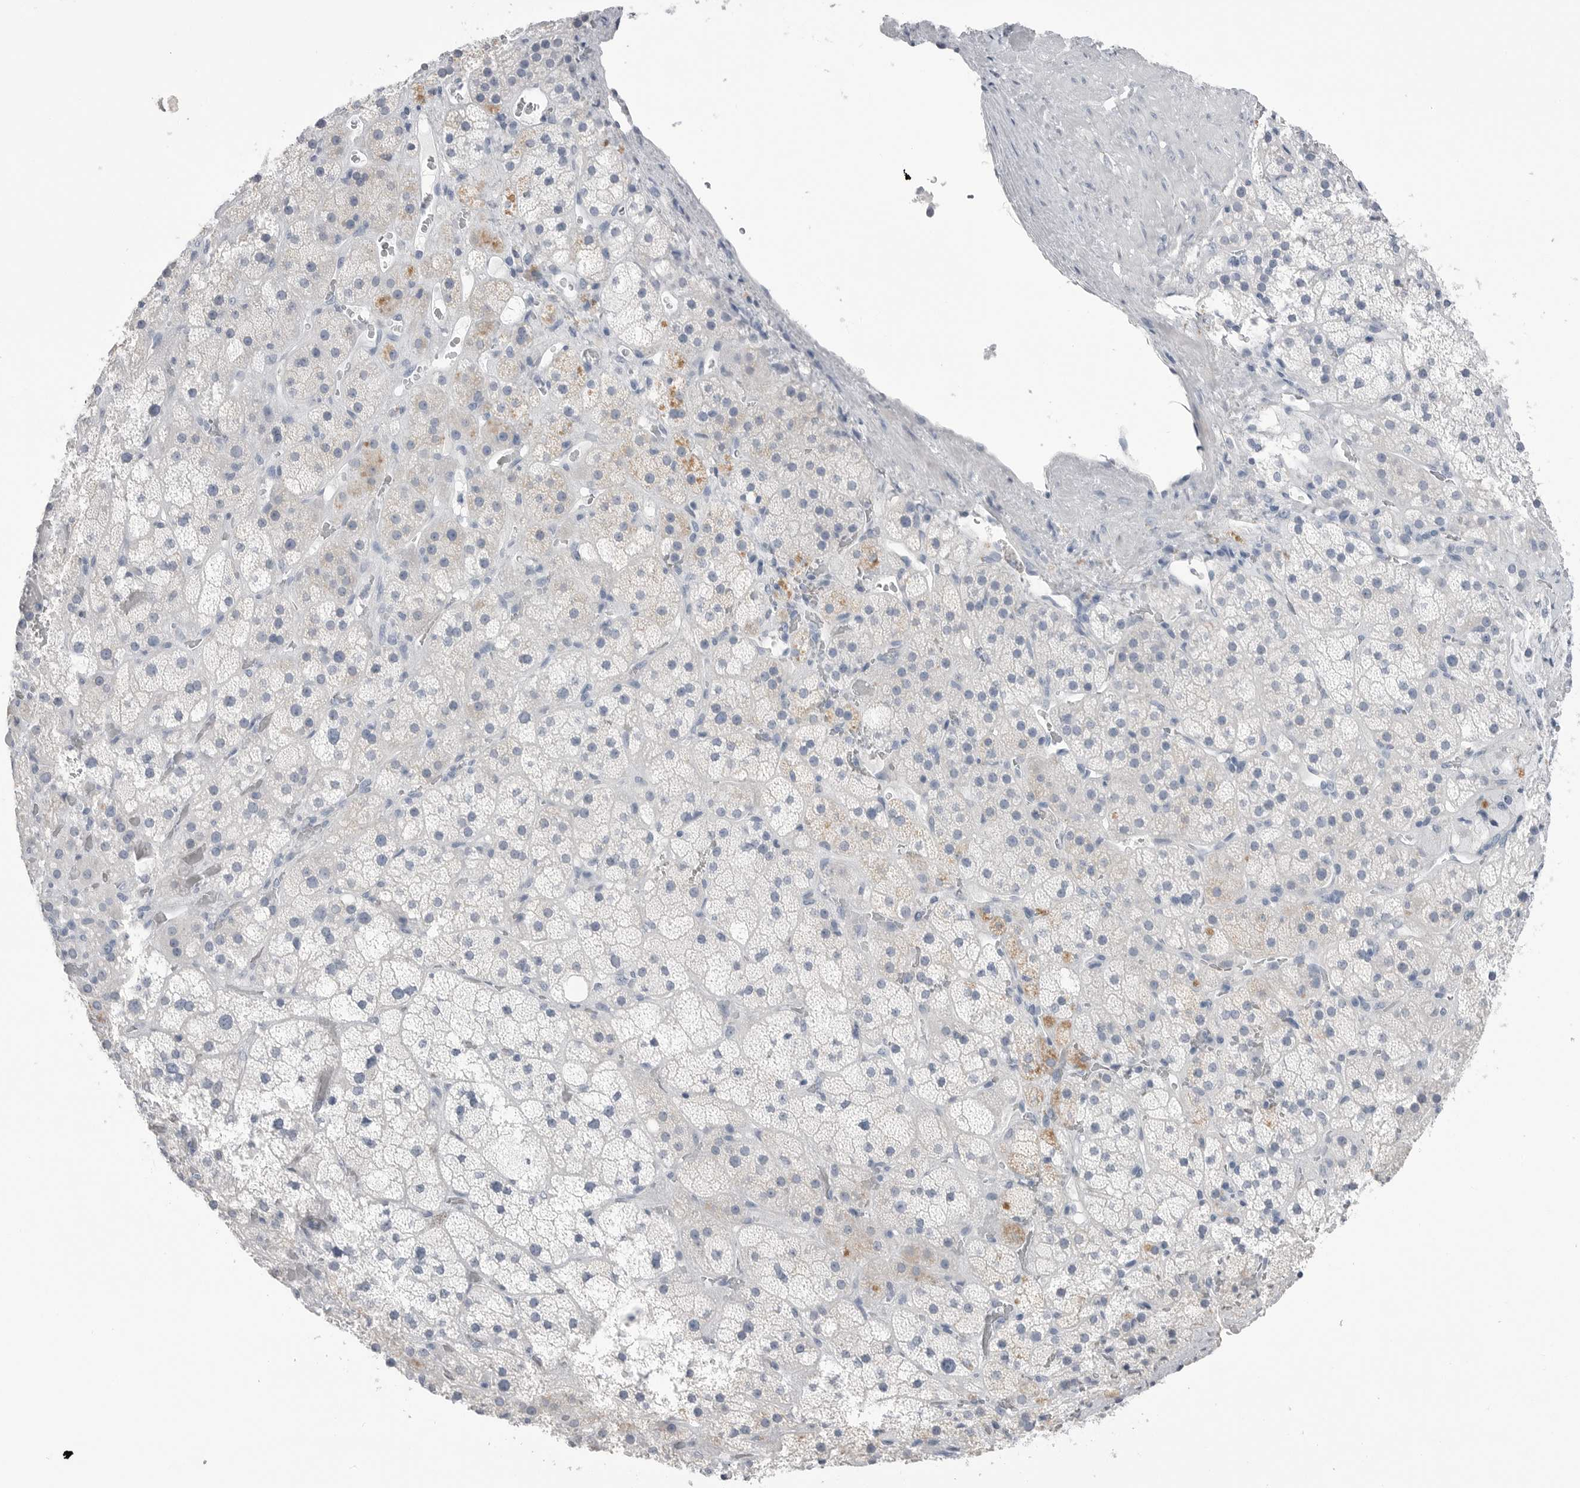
{"staining": {"intensity": "negative", "quantity": "none", "location": "none"}, "tissue": "adrenal gland", "cell_type": "Glandular cells", "image_type": "normal", "snomed": [{"axis": "morphology", "description": "Normal tissue, NOS"}, {"axis": "topography", "description": "Adrenal gland"}], "caption": "Immunohistochemical staining of unremarkable adrenal gland displays no significant staining in glandular cells.", "gene": "ABHD12", "patient": {"sex": "male", "age": 57}}